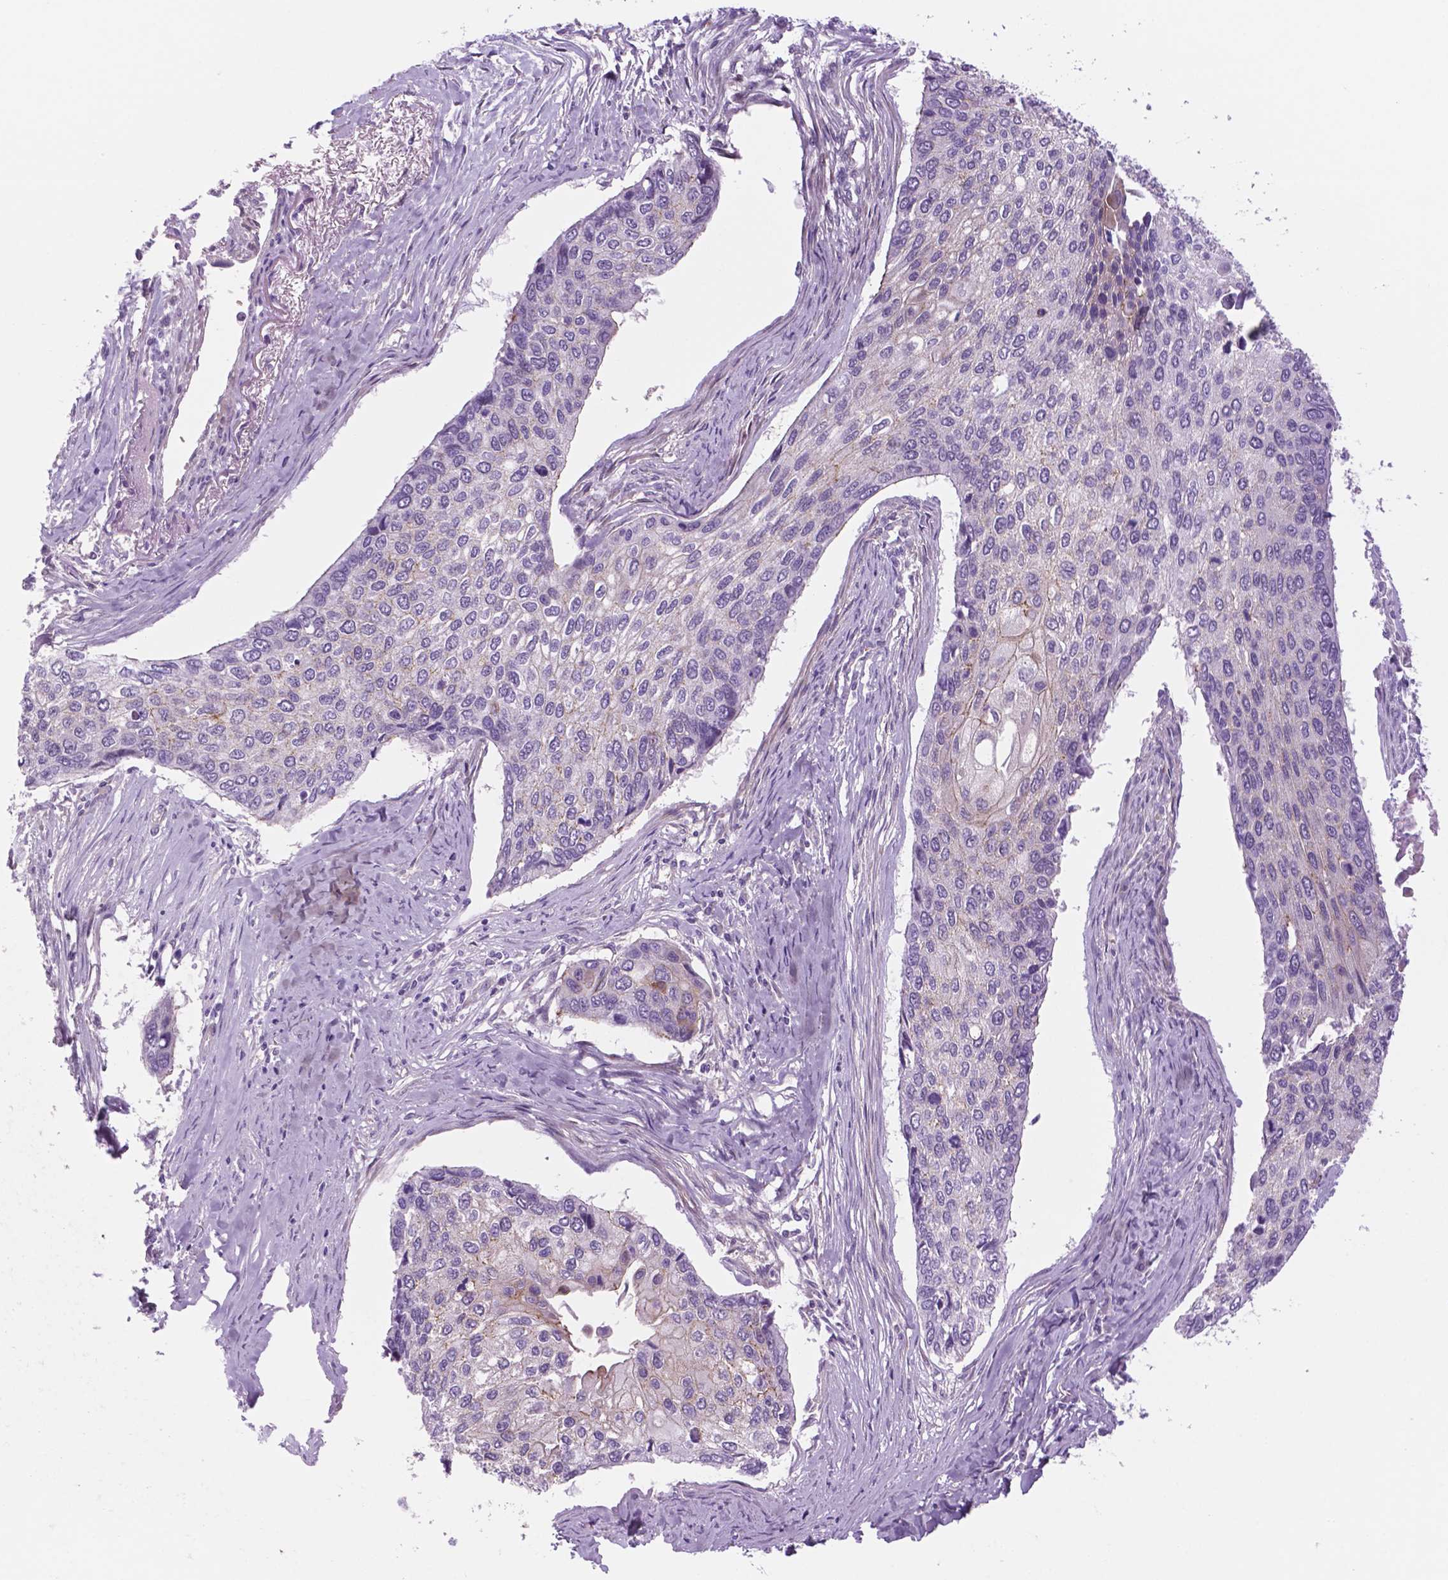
{"staining": {"intensity": "negative", "quantity": "none", "location": "none"}, "tissue": "lung cancer", "cell_type": "Tumor cells", "image_type": "cancer", "snomed": [{"axis": "morphology", "description": "Squamous cell carcinoma, NOS"}, {"axis": "morphology", "description": "Squamous cell carcinoma, metastatic, NOS"}, {"axis": "topography", "description": "Lung"}], "caption": "Histopathology image shows no significant protein positivity in tumor cells of lung cancer.", "gene": "RND3", "patient": {"sex": "male", "age": 63}}